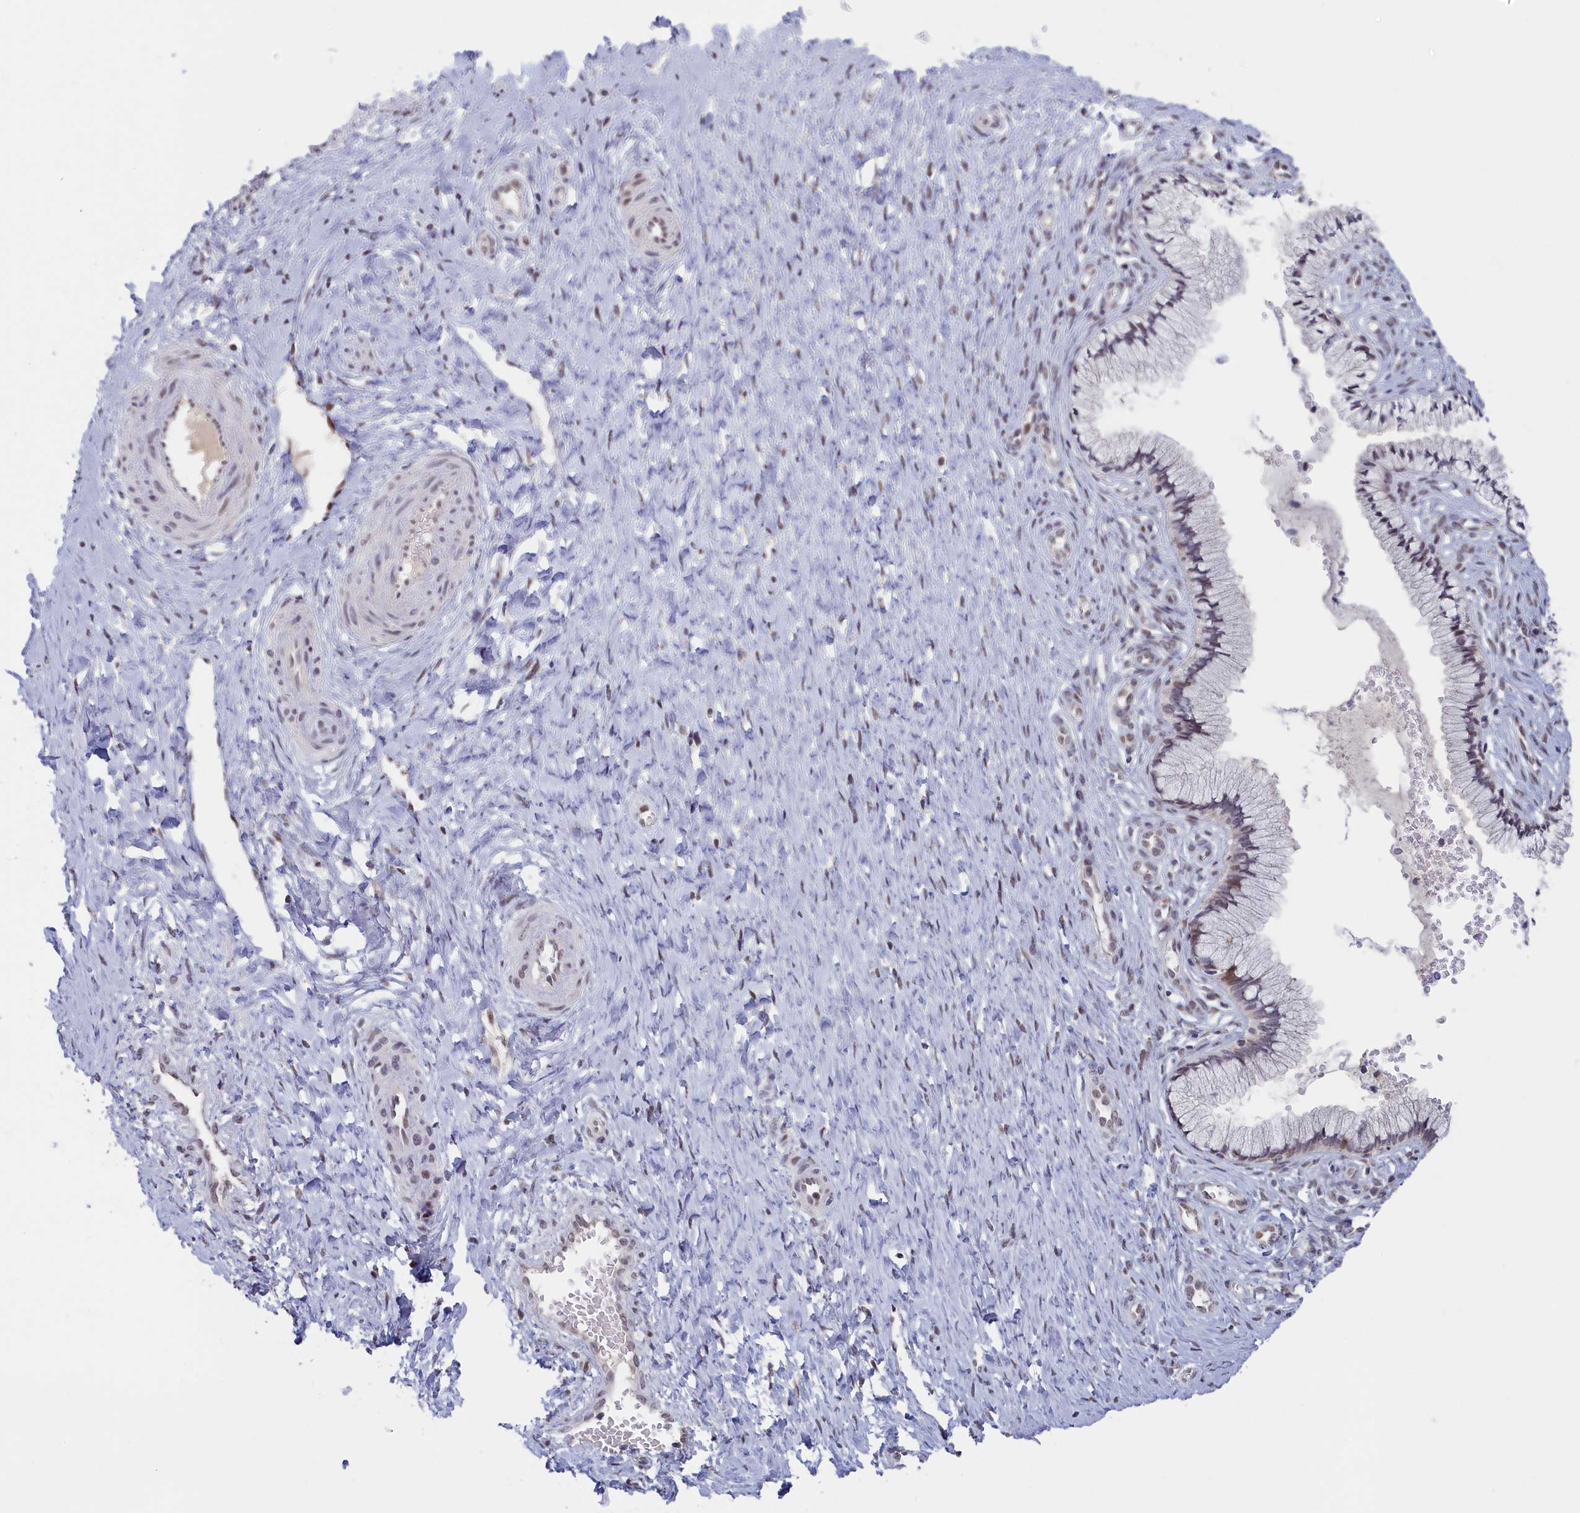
{"staining": {"intensity": "weak", "quantity": "25%-75%", "location": "nuclear"}, "tissue": "cervix", "cell_type": "Glandular cells", "image_type": "normal", "snomed": [{"axis": "morphology", "description": "Normal tissue, NOS"}, {"axis": "topography", "description": "Cervix"}], "caption": "DAB (3,3'-diaminobenzidine) immunohistochemical staining of normal human cervix demonstrates weak nuclear protein positivity in about 25%-75% of glandular cells.", "gene": "SEC31B", "patient": {"sex": "female", "age": 36}}